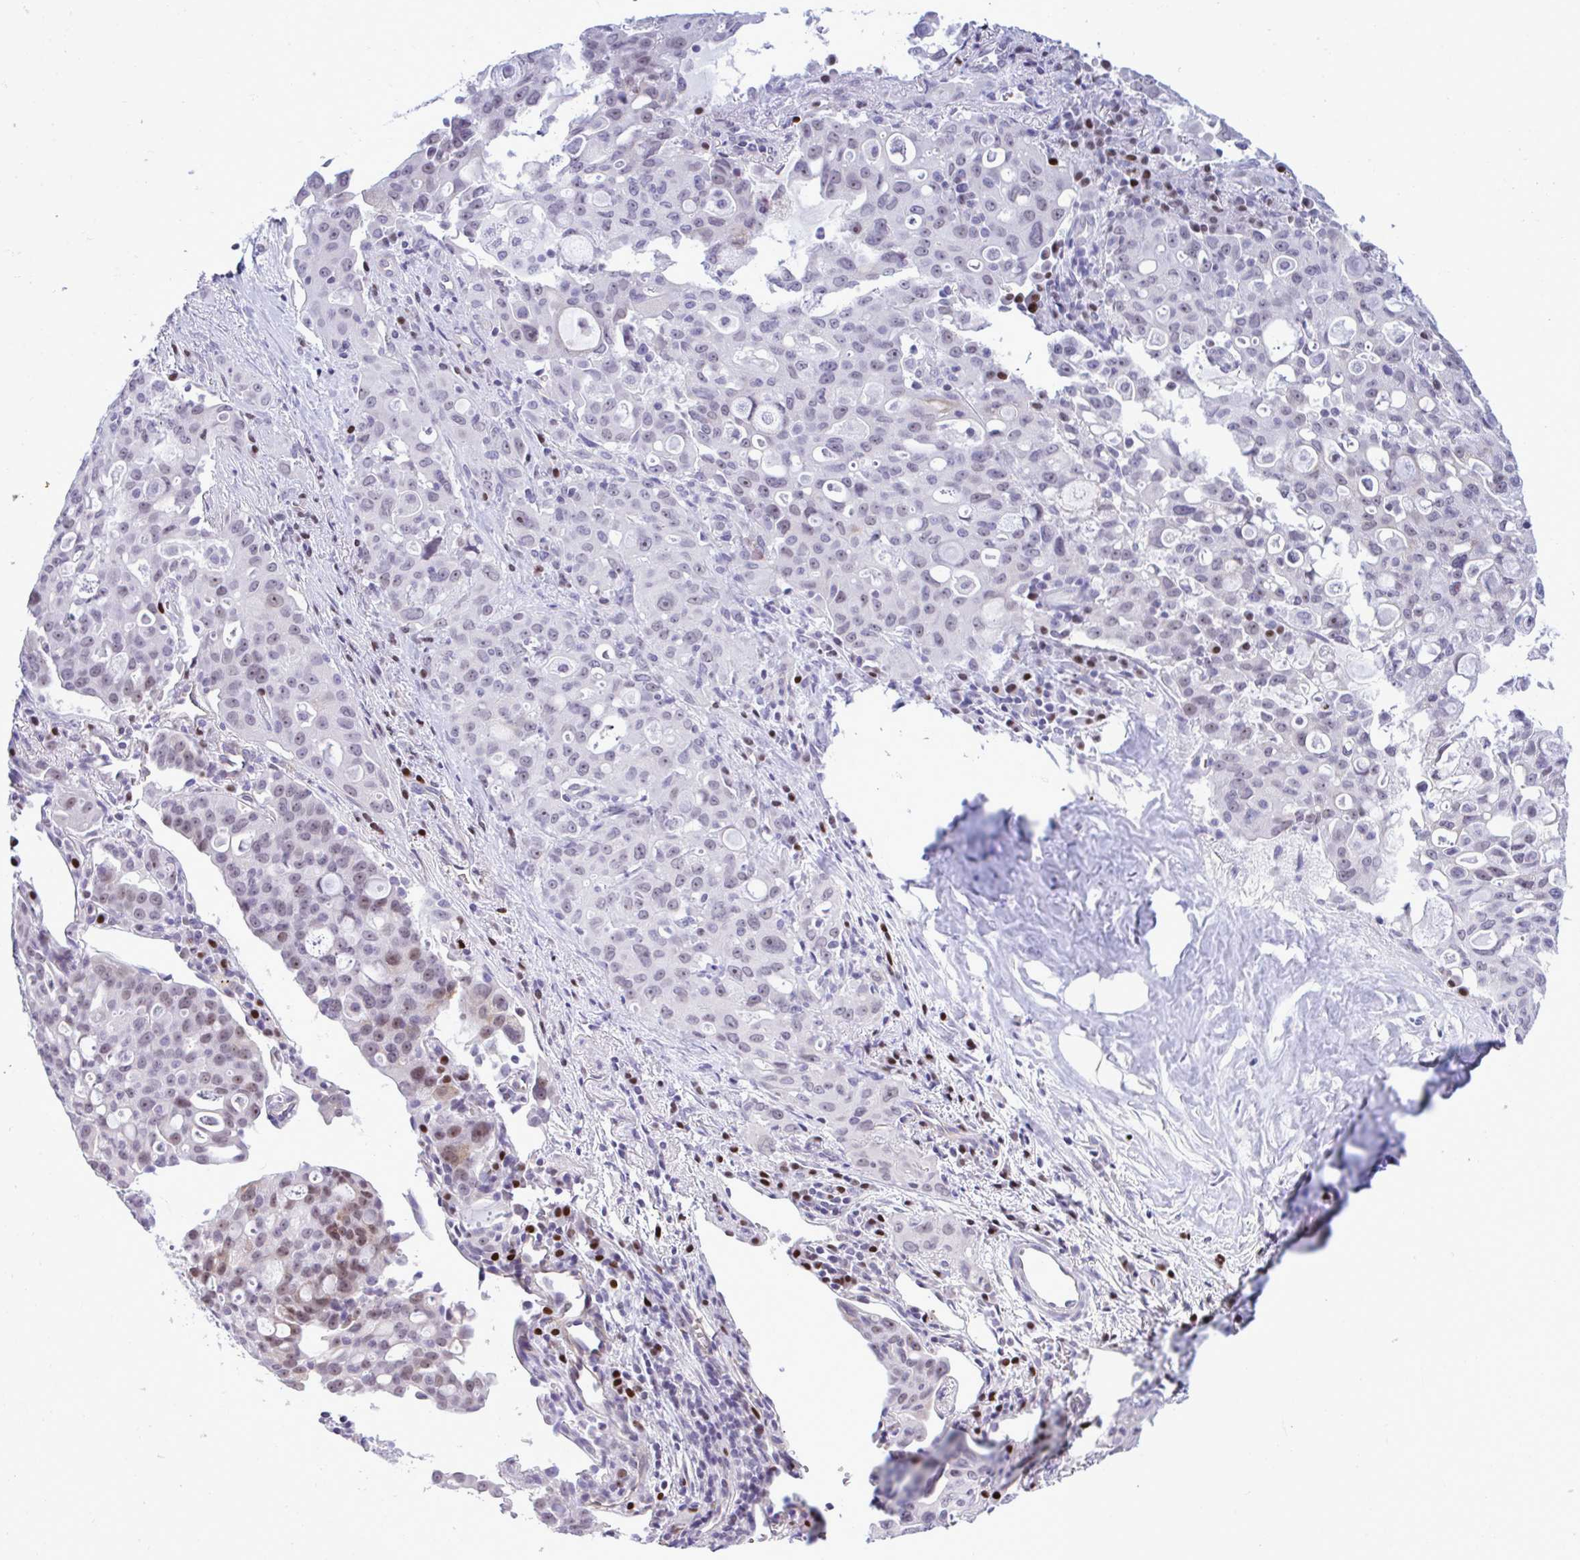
{"staining": {"intensity": "weak", "quantity": "<25%", "location": "nuclear"}, "tissue": "lung cancer", "cell_type": "Tumor cells", "image_type": "cancer", "snomed": [{"axis": "morphology", "description": "Adenocarcinoma, NOS"}, {"axis": "topography", "description": "Lung"}], "caption": "The photomicrograph shows no staining of tumor cells in lung cancer (adenocarcinoma). (IHC, brightfield microscopy, high magnification).", "gene": "SLC25A51", "patient": {"sex": "female", "age": 44}}